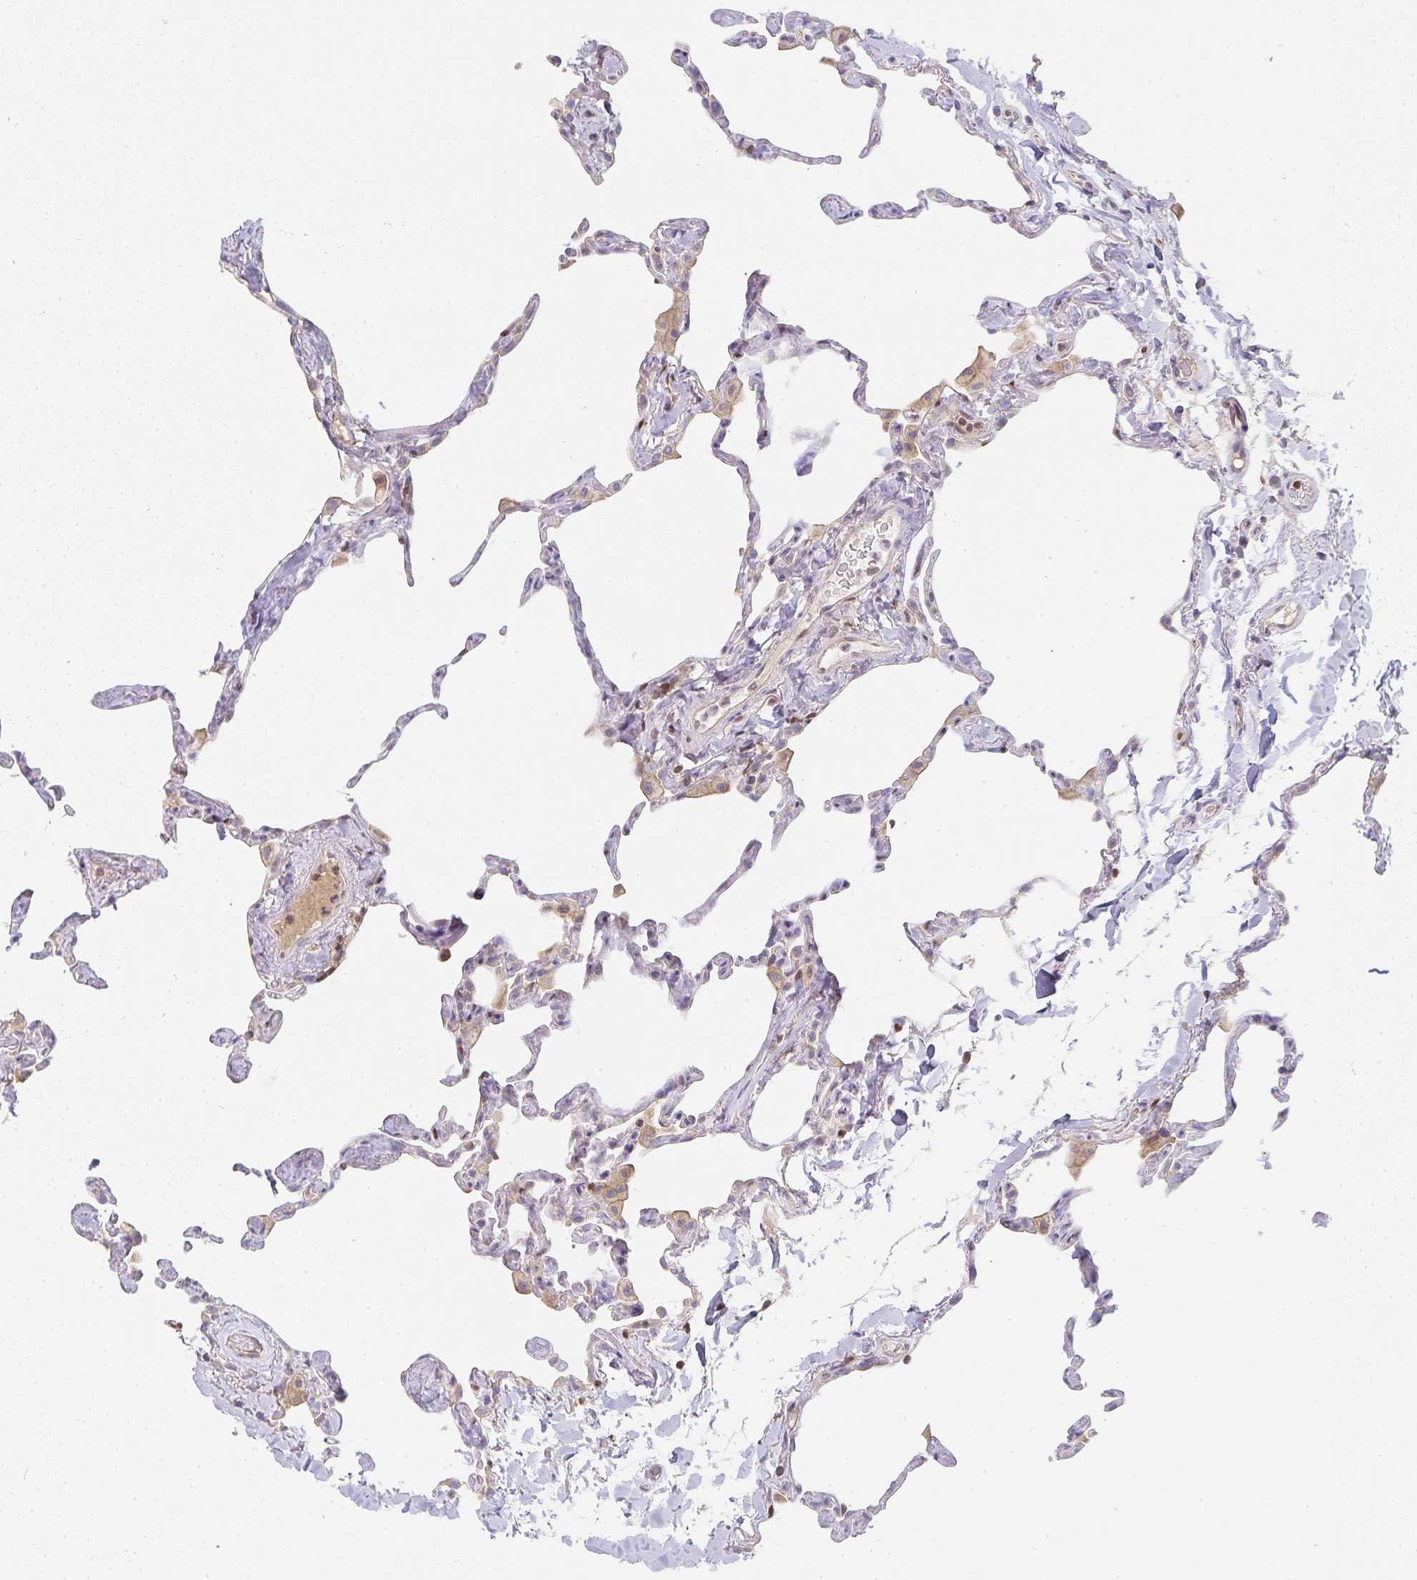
{"staining": {"intensity": "negative", "quantity": "none", "location": "none"}, "tissue": "lung", "cell_type": "Alveolar cells", "image_type": "normal", "snomed": [{"axis": "morphology", "description": "Normal tissue, NOS"}, {"axis": "topography", "description": "Lung"}], "caption": "The immunohistochemistry micrograph has no significant positivity in alveolar cells of lung. (Brightfield microscopy of DAB immunohistochemistry at high magnification).", "gene": "GATA3", "patient": {"sex": "male", "age": 65}}